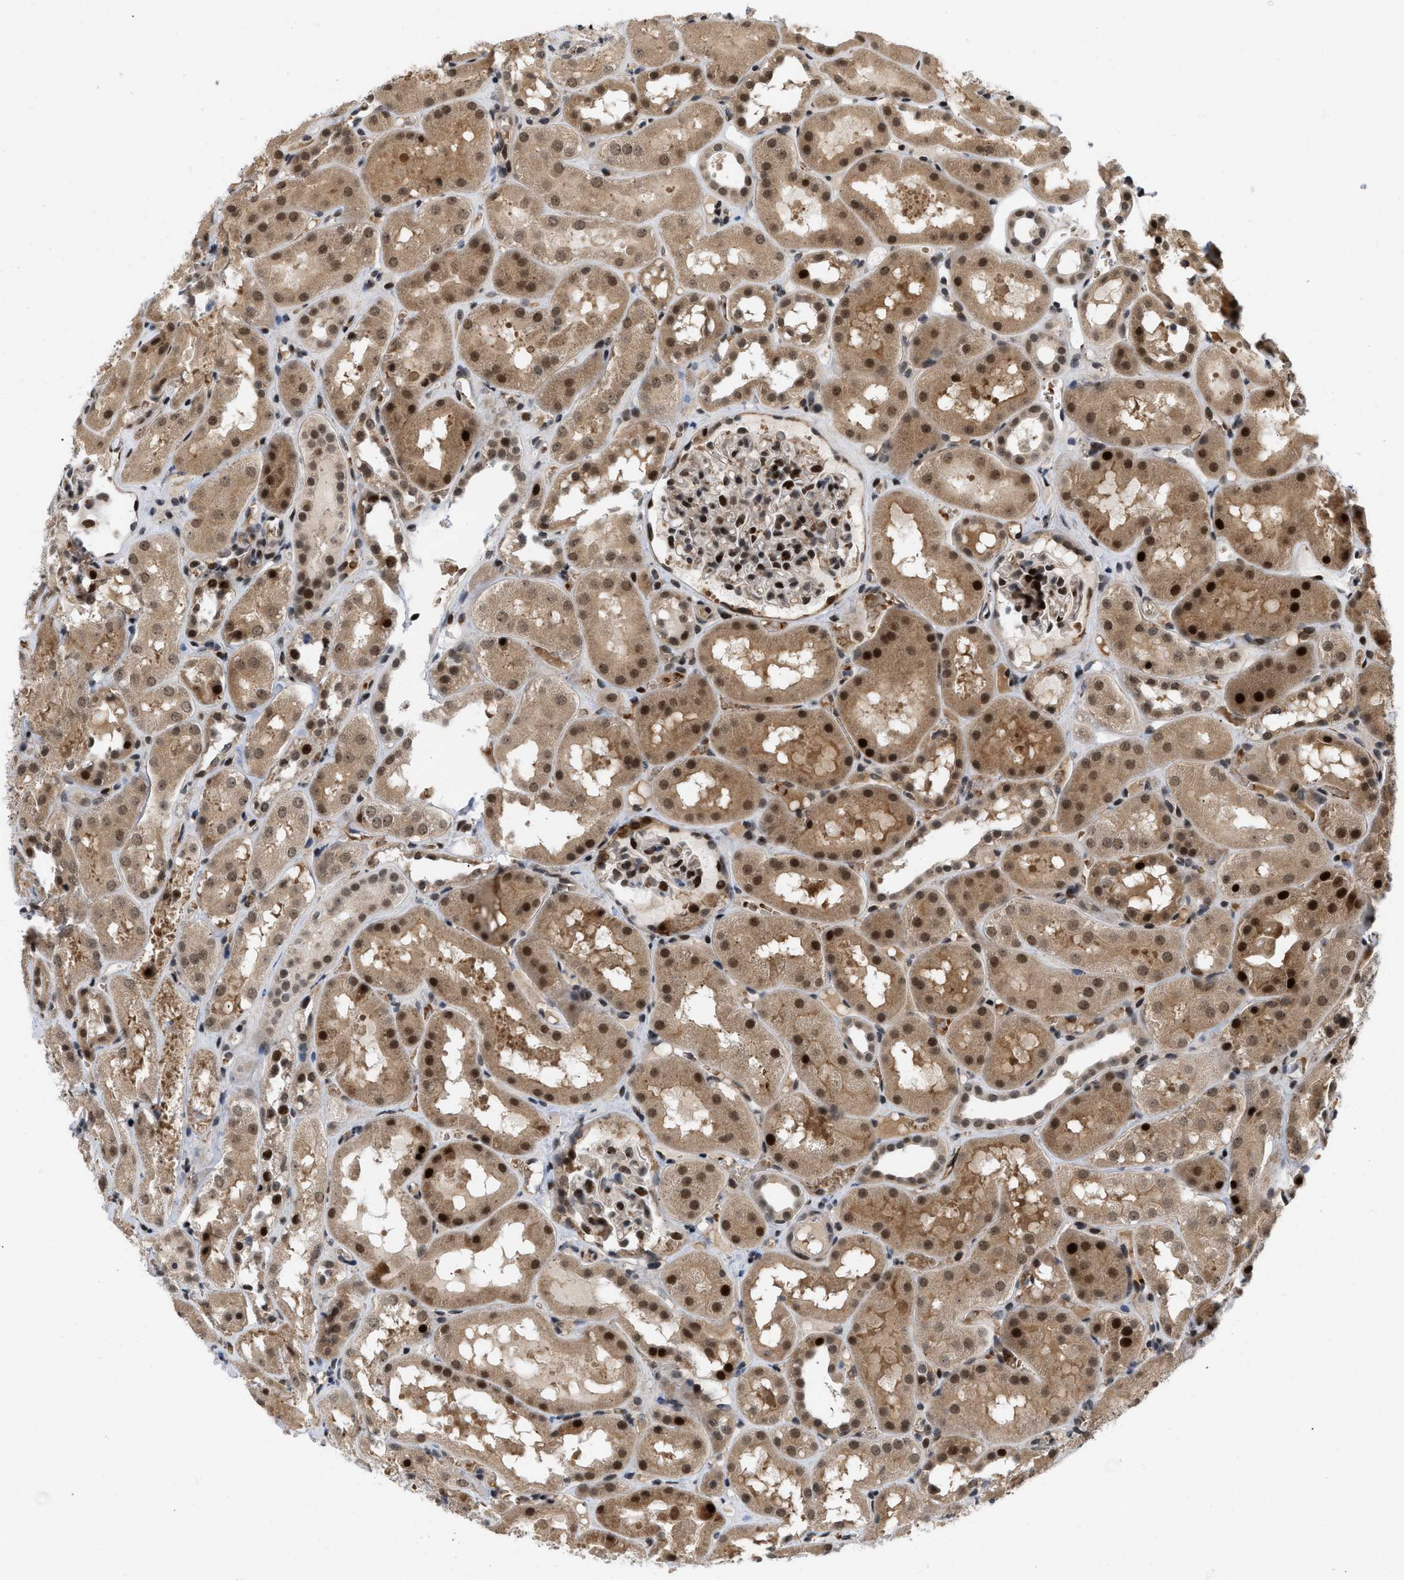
{"staining": {"intensity": "strong", "quantity": "25%-75%", "location": "nuclear"}, "tissue": "kidney", "cell_type": "Cells in glomeruli", "image_type": "normal", "snomed": [{"axis": "morphology", "description": "Normal tissue, NOS"}, {"axis": "topography", "description": "Kidney"}, {"axis": "topography", "description": "Urinary bladder"}], "caption": "Kidney stained with DAB immunohistochemistry reveals high levels of strong nuclear expression in approximately 25%-75% of cells in glomeruli.", "gene": "ANKRD11", "patient": {"sex": "male", "age": 16}}